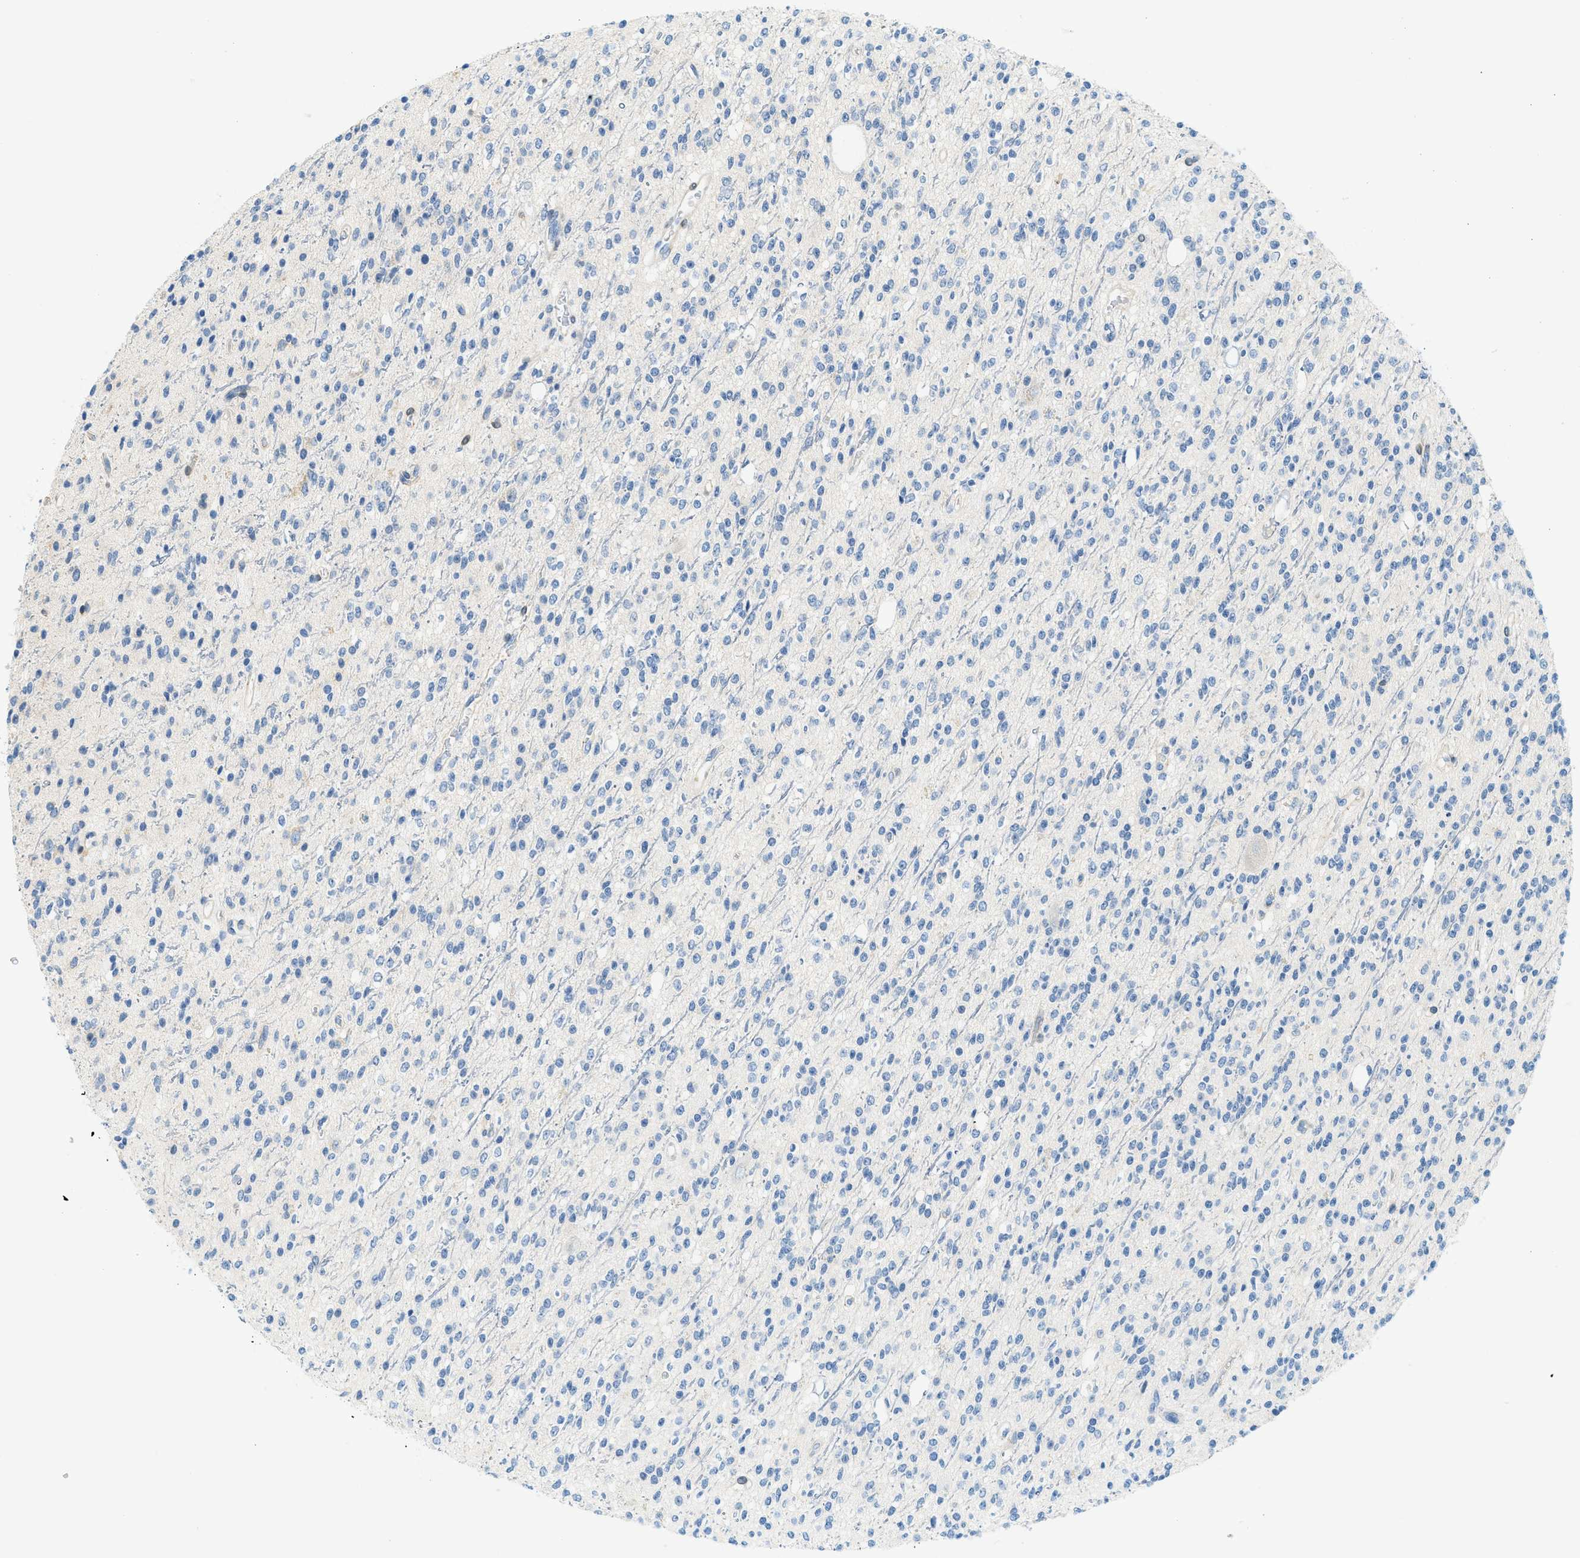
{"staining": {"intensity": "negative", "quantity": "none", "location": "none"}, "tissue": "glioma", "cell_type": "Tumor cells", "image_type": "cancer", "snomed": [{"axis": "morphology", "description": "Glioma, malignant, High grade"}, {"axis": "topography", "description": "Brain"}], "caption": "Immunohistochemistry photomicrograph of glioma stained for a protein (brown), which demonstrates no positivity in tumor cells.", "gene": "CYP4X1", "patient": {"sex": "male", "age": 34}}